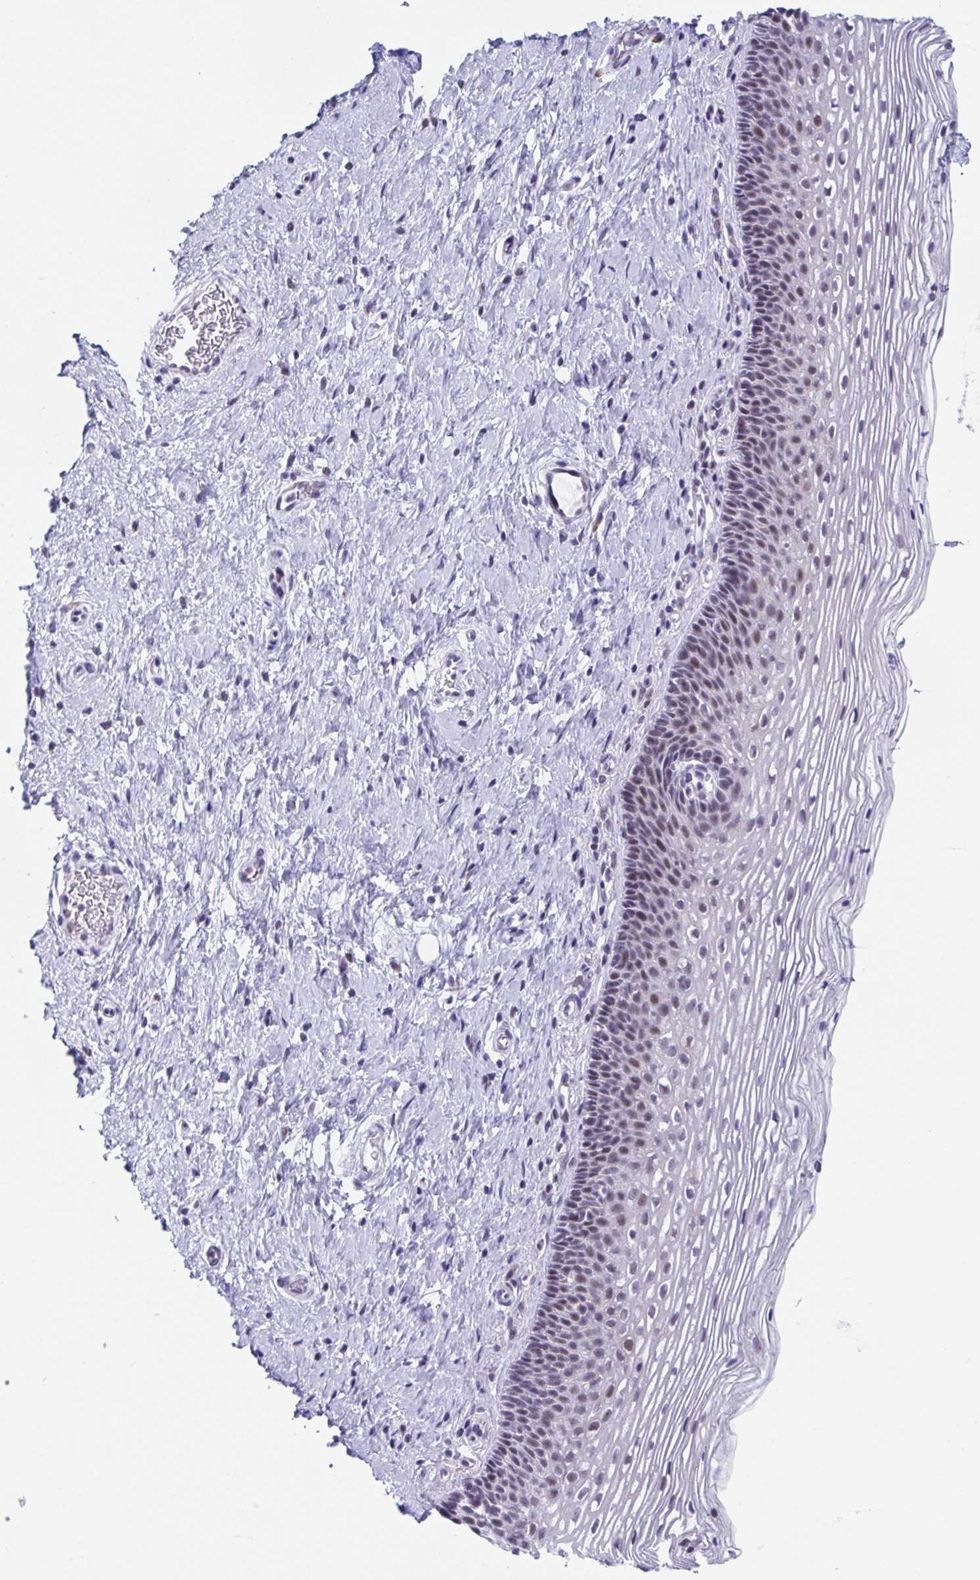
{"staining": {"intensity": "weak", "quantity": "25%-75%", "location": "cytoplasmic/membranous,nuclear"}, "tissue": "cervix", "cell_type": "Glandular cells", "image_type": "normal", "snomed": [{"axis": "morphology", "description": "Normal tissue, NOS"}, {"axis": "topography", "description": "Cervix"}], "caption": "This image demonstrates immunohistochemistry (IHC) staining of normal human cervix, with low weak cytoplasmic/membranous,nuclear positivity in approximately 25%-75% of glandular cells.", "gene": "WDR72", "patient": {"sex": "female", "age": 34}}